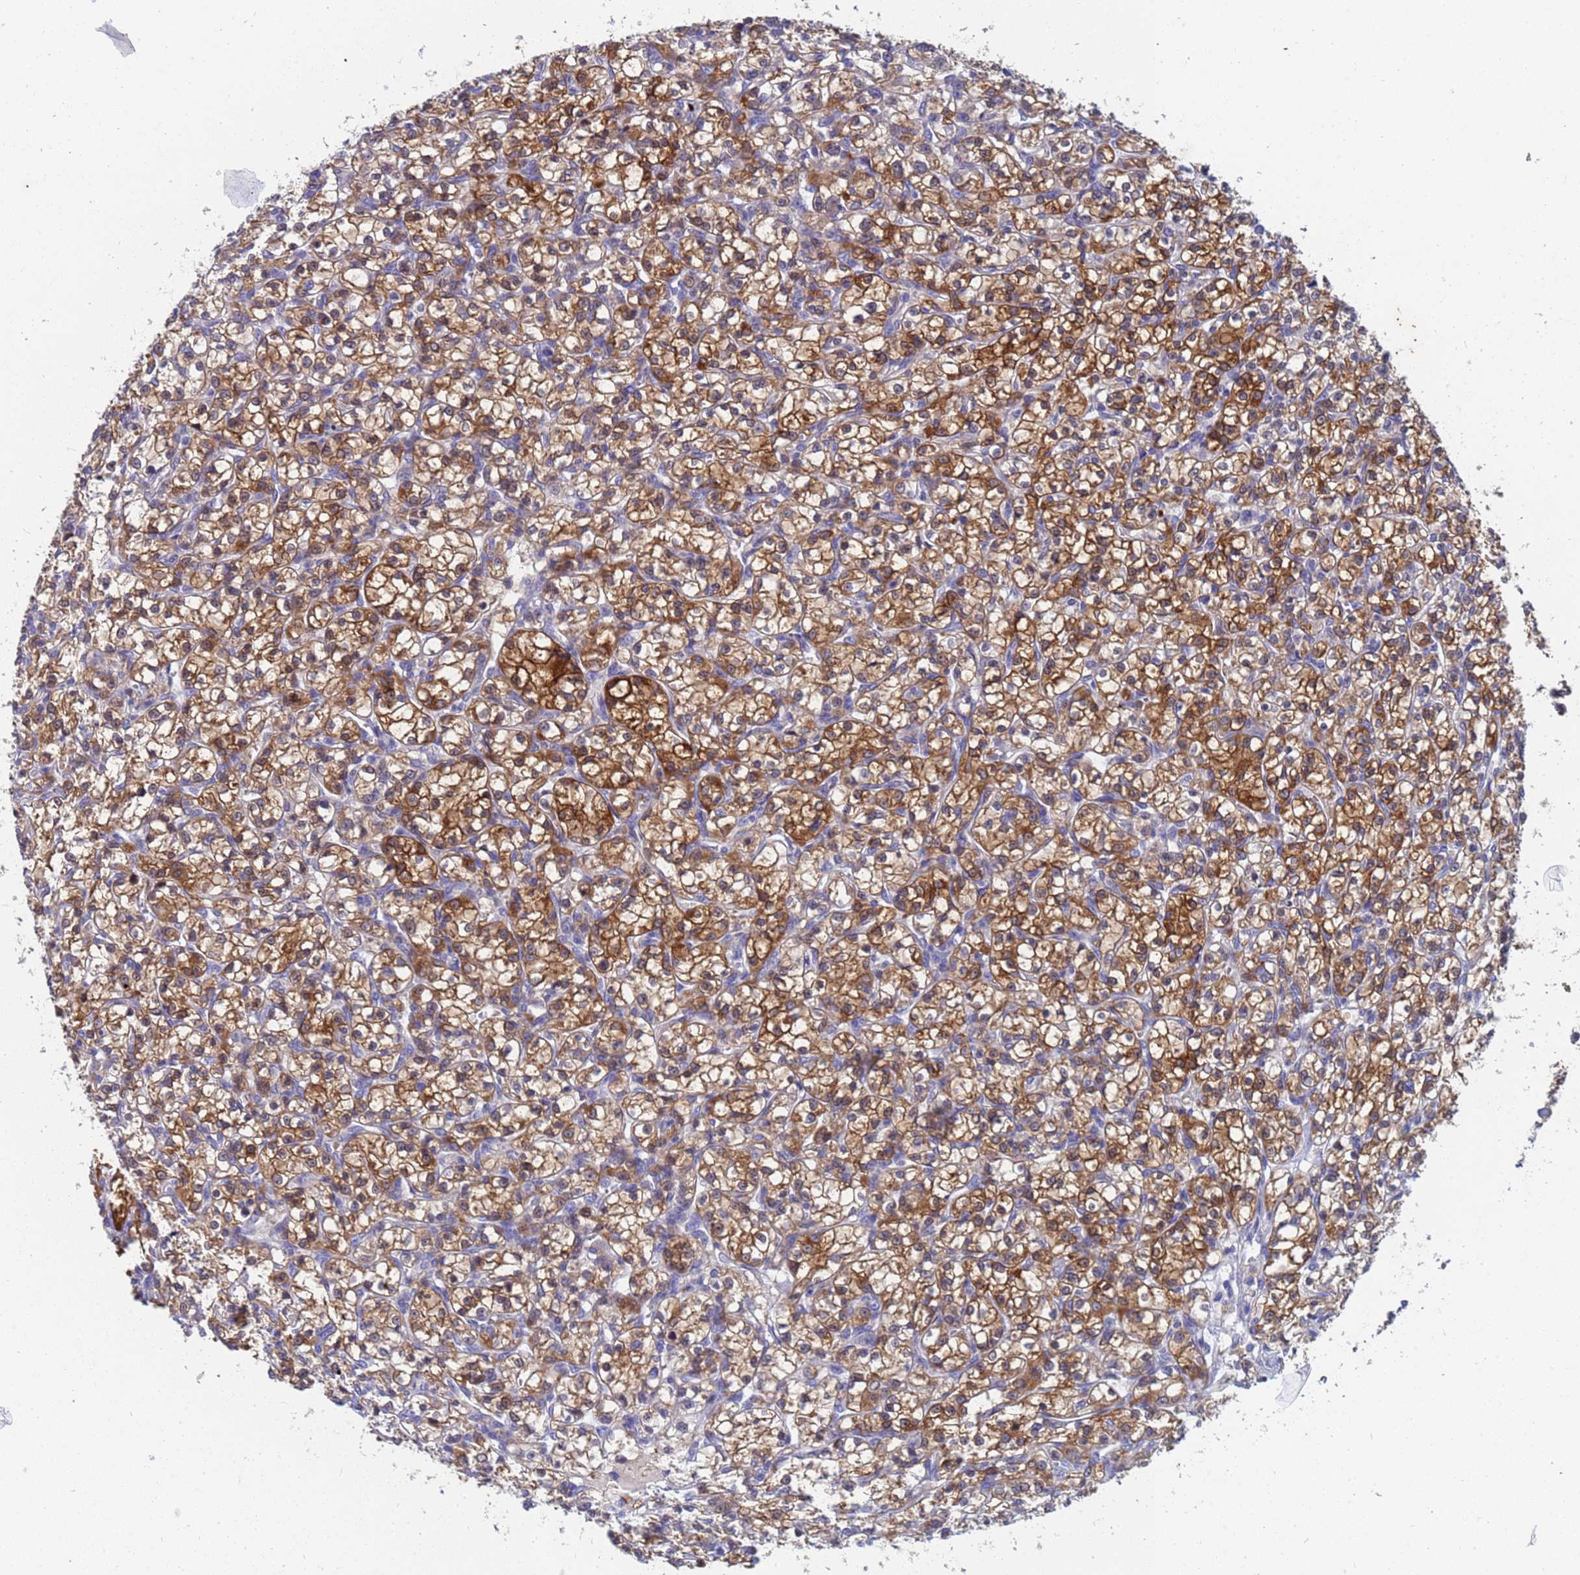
{"staining": {"intensity": "strong", "quantity": ">75%", "location": "cytoplasmic/membranous"}, "tissue": "renal cancer", "cell_type": "Tumor cells", "image_type": "cancer", "snomed": [{"axis": "morphology", "description": "Adenocarcinoma, NOS"}, {"axis": "topography", "description": "Kidney"}], "caption": "This is a histology image of IHC staining of renal cancer (adenocarcinoma), which shows strong positivity in the cytoplasmic/membranous of tumor cells.", "gene": "TTLL11", "patient": {"sex": "female", "age": 59}}